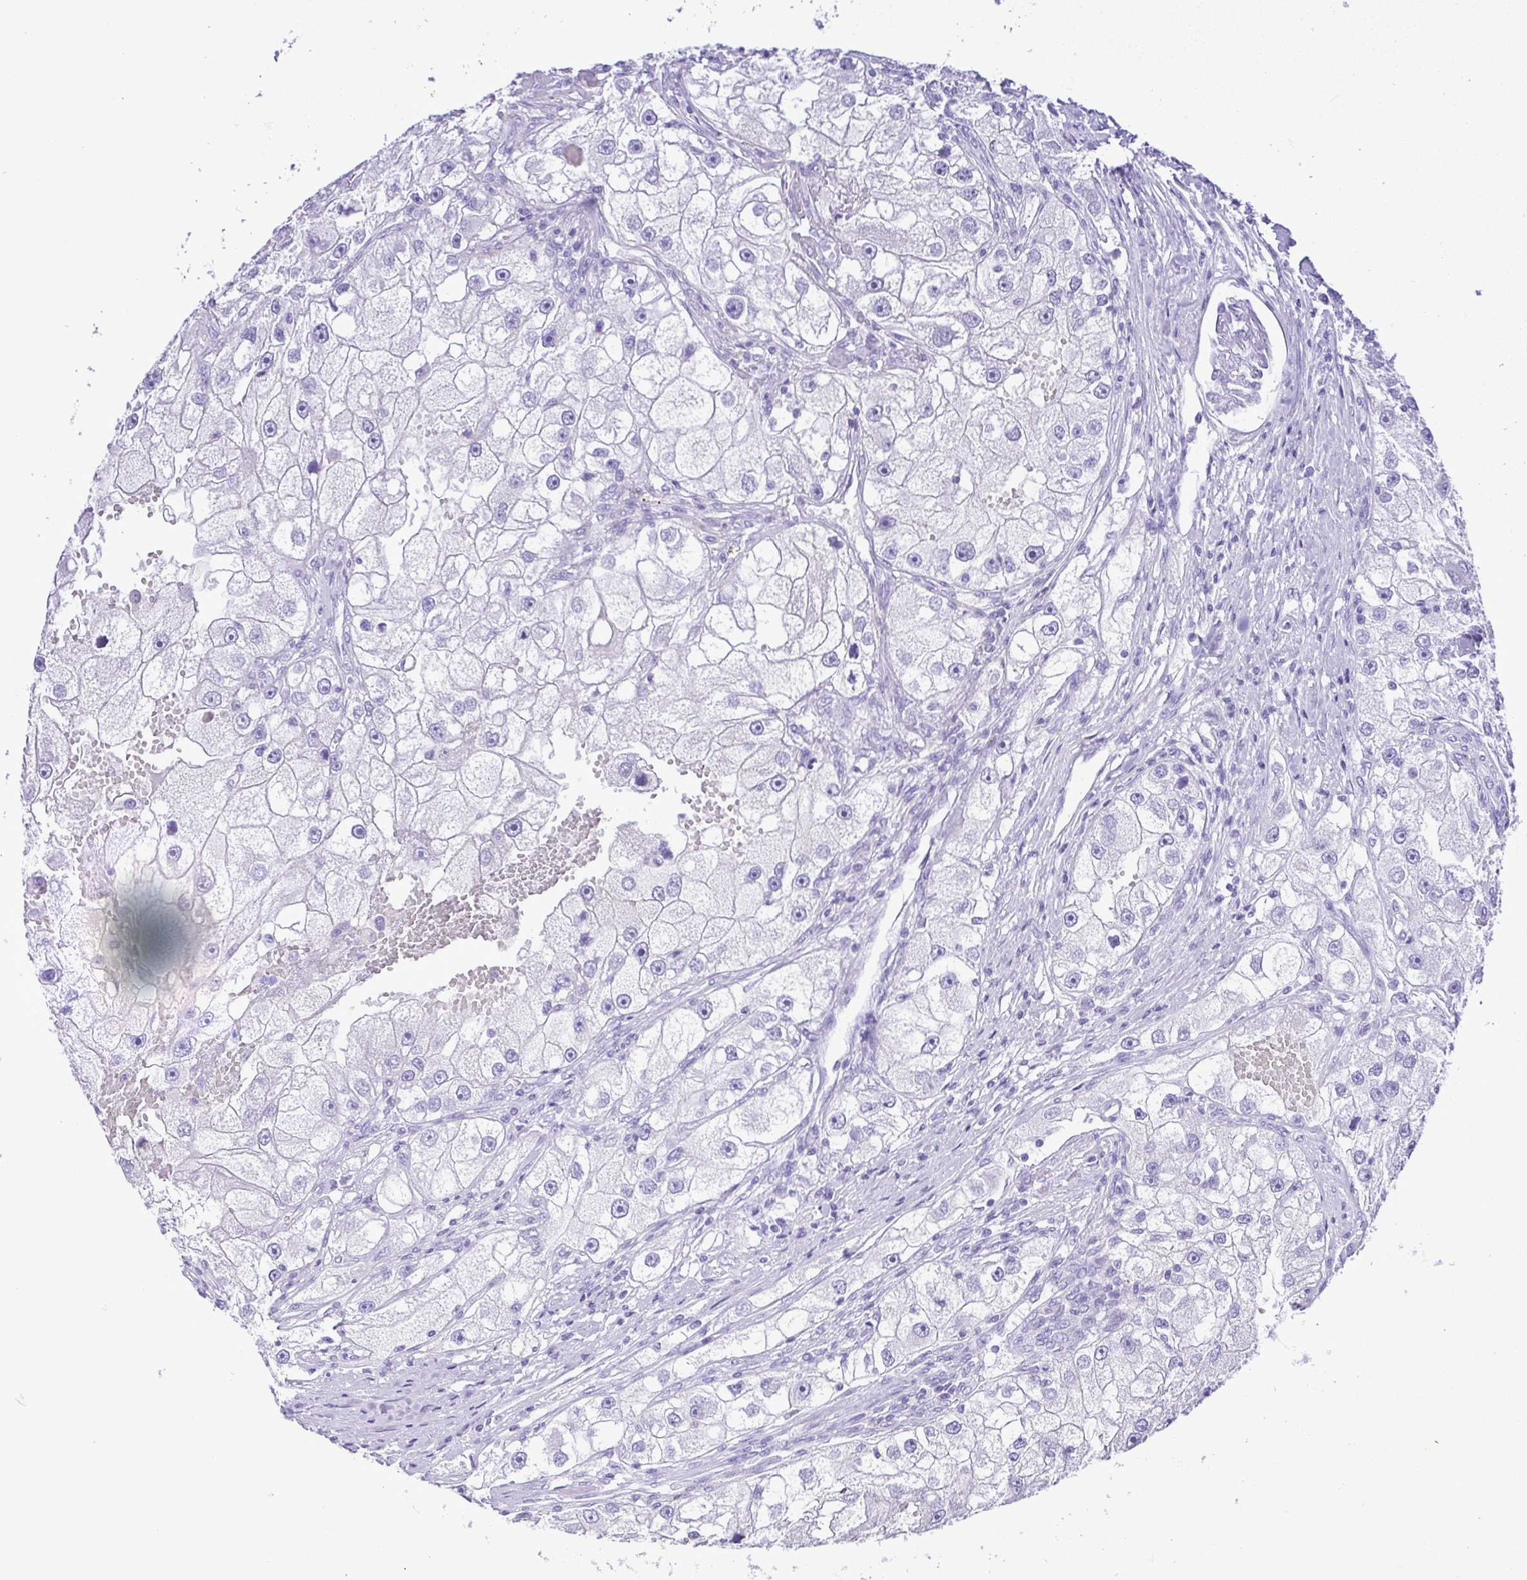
{"staining": {"intensity": "negative", "quantity": "none", "location": "none"}, "tissue": "renal cancer", "cell_type": "Tumor cells", "image_type": "cancer", "snomed": [{"axis": "morphology", "description": "Adenocarcinoma, NOS"}, {"axis": "topography", "description": "Kidney"}], "caption": "Tumor cells are negative for protein expression in human renal cancer (adenocarcinoma). Brightfield microscopy of immunohistochemistry (IHC) stained with DAB (brown) and hematoxylin (blue), captured at high magnification.", "gene": "CASP14", "patient": {"sex": "male", "age": 63}}